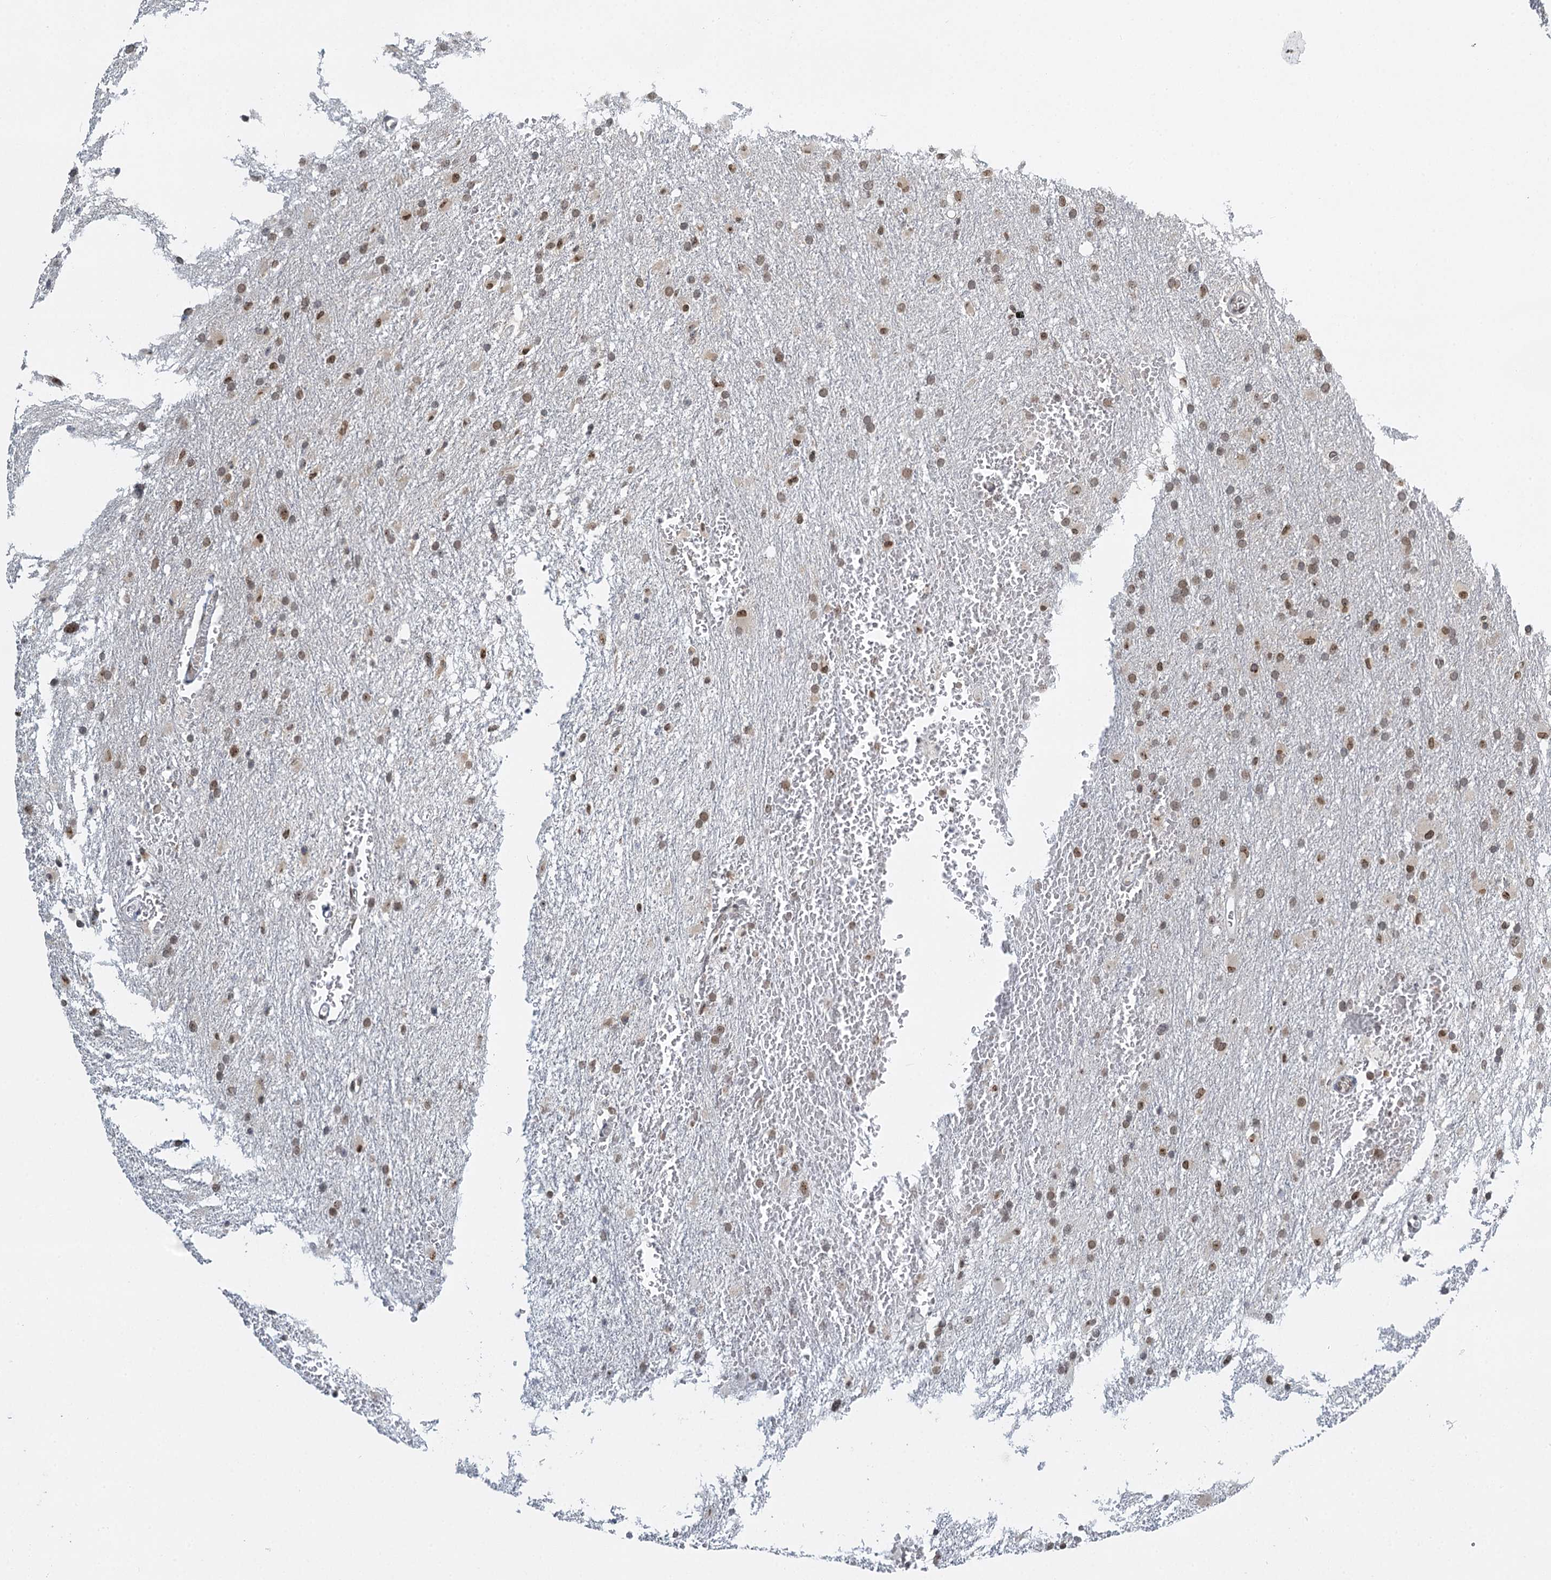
{"staining": {"intensity": "moderate", "quantity": "25%-75%", "location": "nuclear"}, "tissue": "glioma", "cell_type": "Tumor cells", "image_type": "cancer", "snomed": [{"axis": "morphology", "description": "Glioma, malignant, High grade"}, {"axis": "topography", "description": "Cerebral cortex"}], "caption": "A photomicrograph of human malignant high-grade glioma stained for a protein demonstrates moderate nuclear brown staining in tumor cells. (IHC, brightfield microscopy, high magnification).", "gene": "TREX1", "patient": {"sex": "female", "age": 36}}